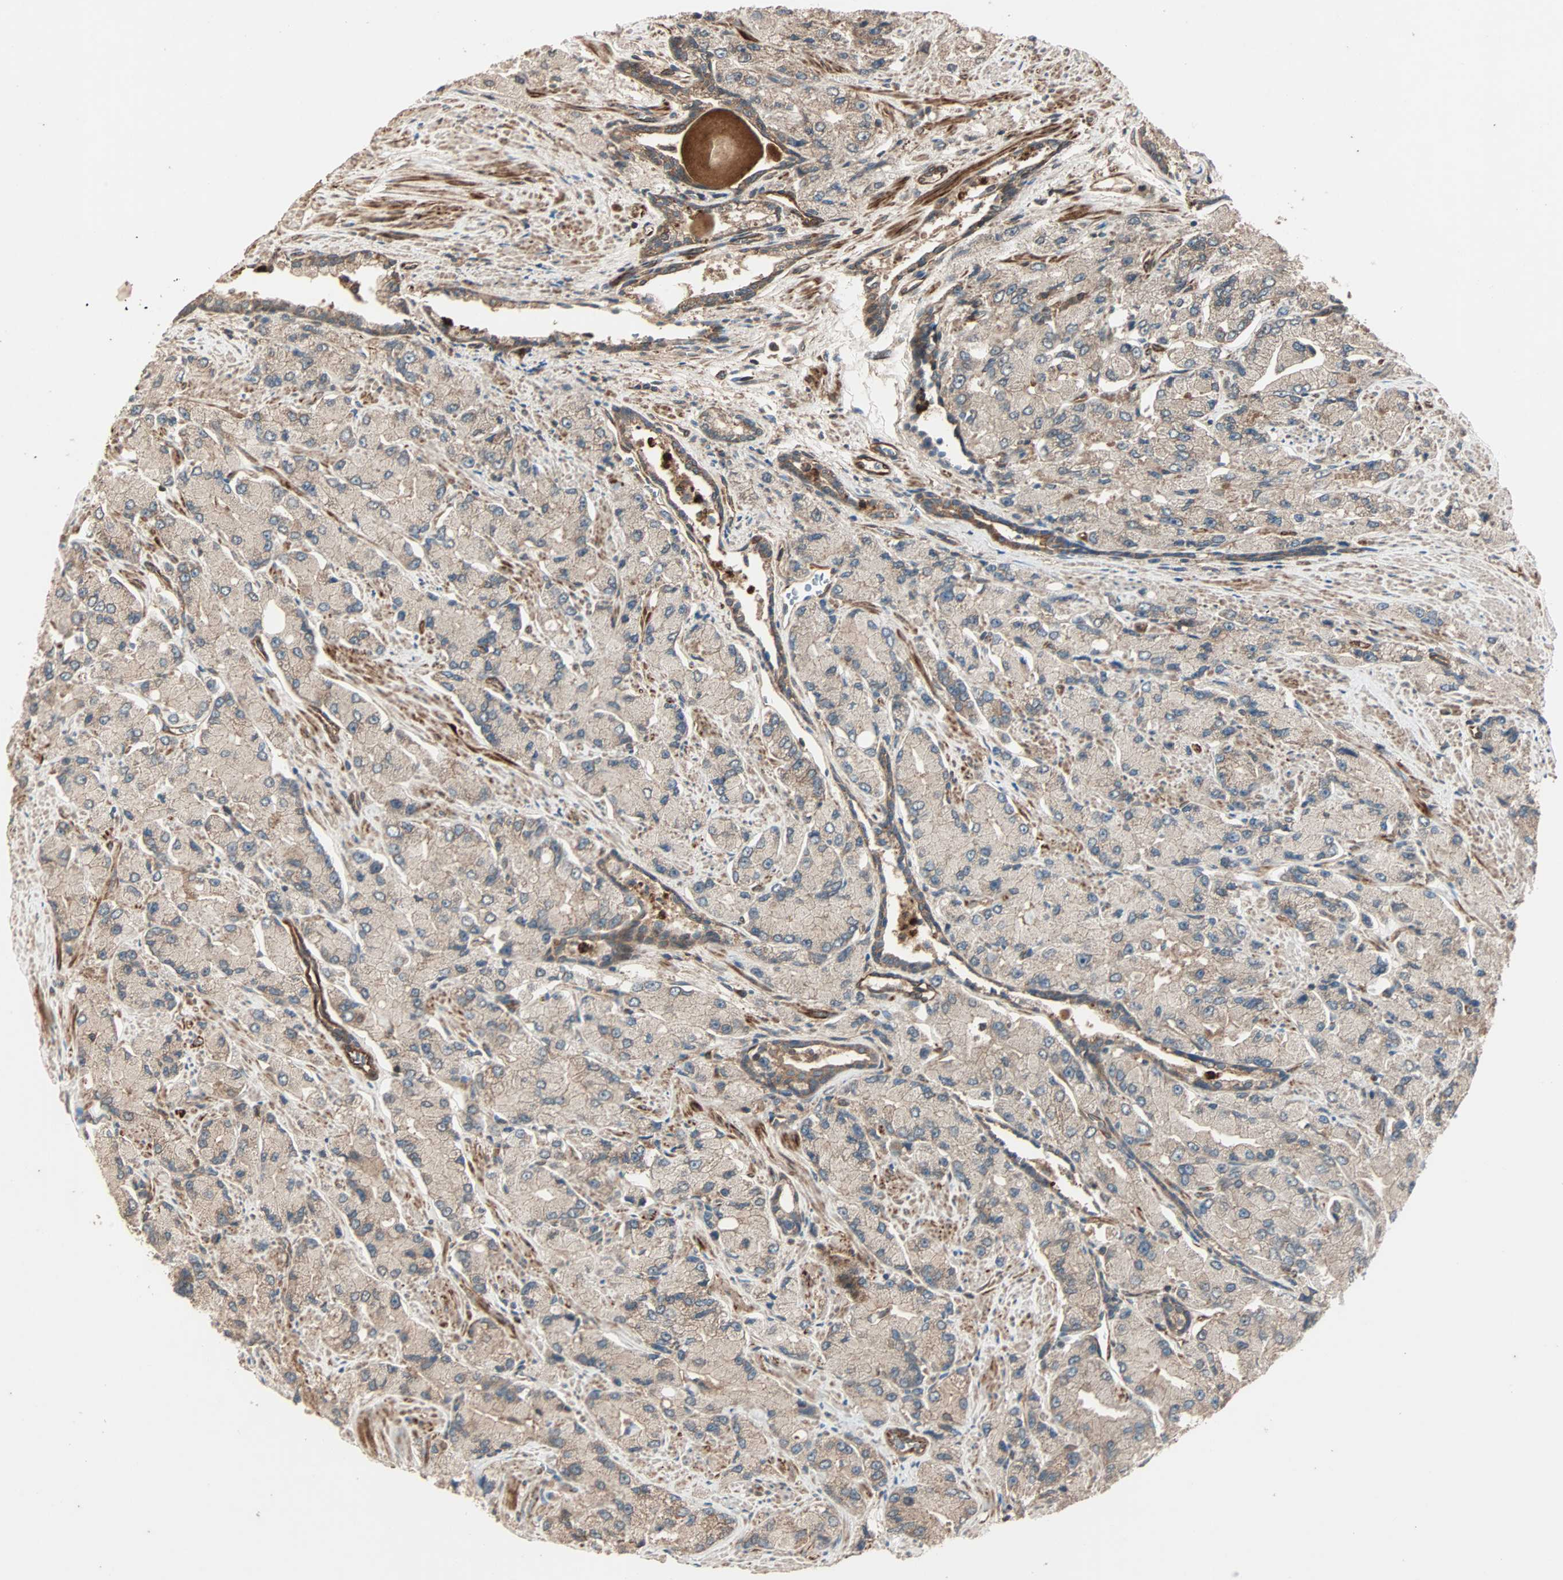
{"staining": {"intensity": "weak", "quantity": ">75%", "location": "cytoplasmic/membranous"}, "tissue": "prostate cancer", "cell_type": "Tumor cells", "image_type": "cancer", "snomed": [{"axis": "morphology", "description": "Adenocarcinoma, High grade"}, {"axis": "topography", "description": "Prostate"}], "caption": "This histopathology image demonstrates prostate high-grade adenocarcinoma stained with IHC to label a protein in brown. The cytoplasmic/membranous of tumor cells show weak positivity for the protein. Nuclei are counter-stained blue.", "gene": "GCK", "patient": {"sex": "male", "age": 58}}